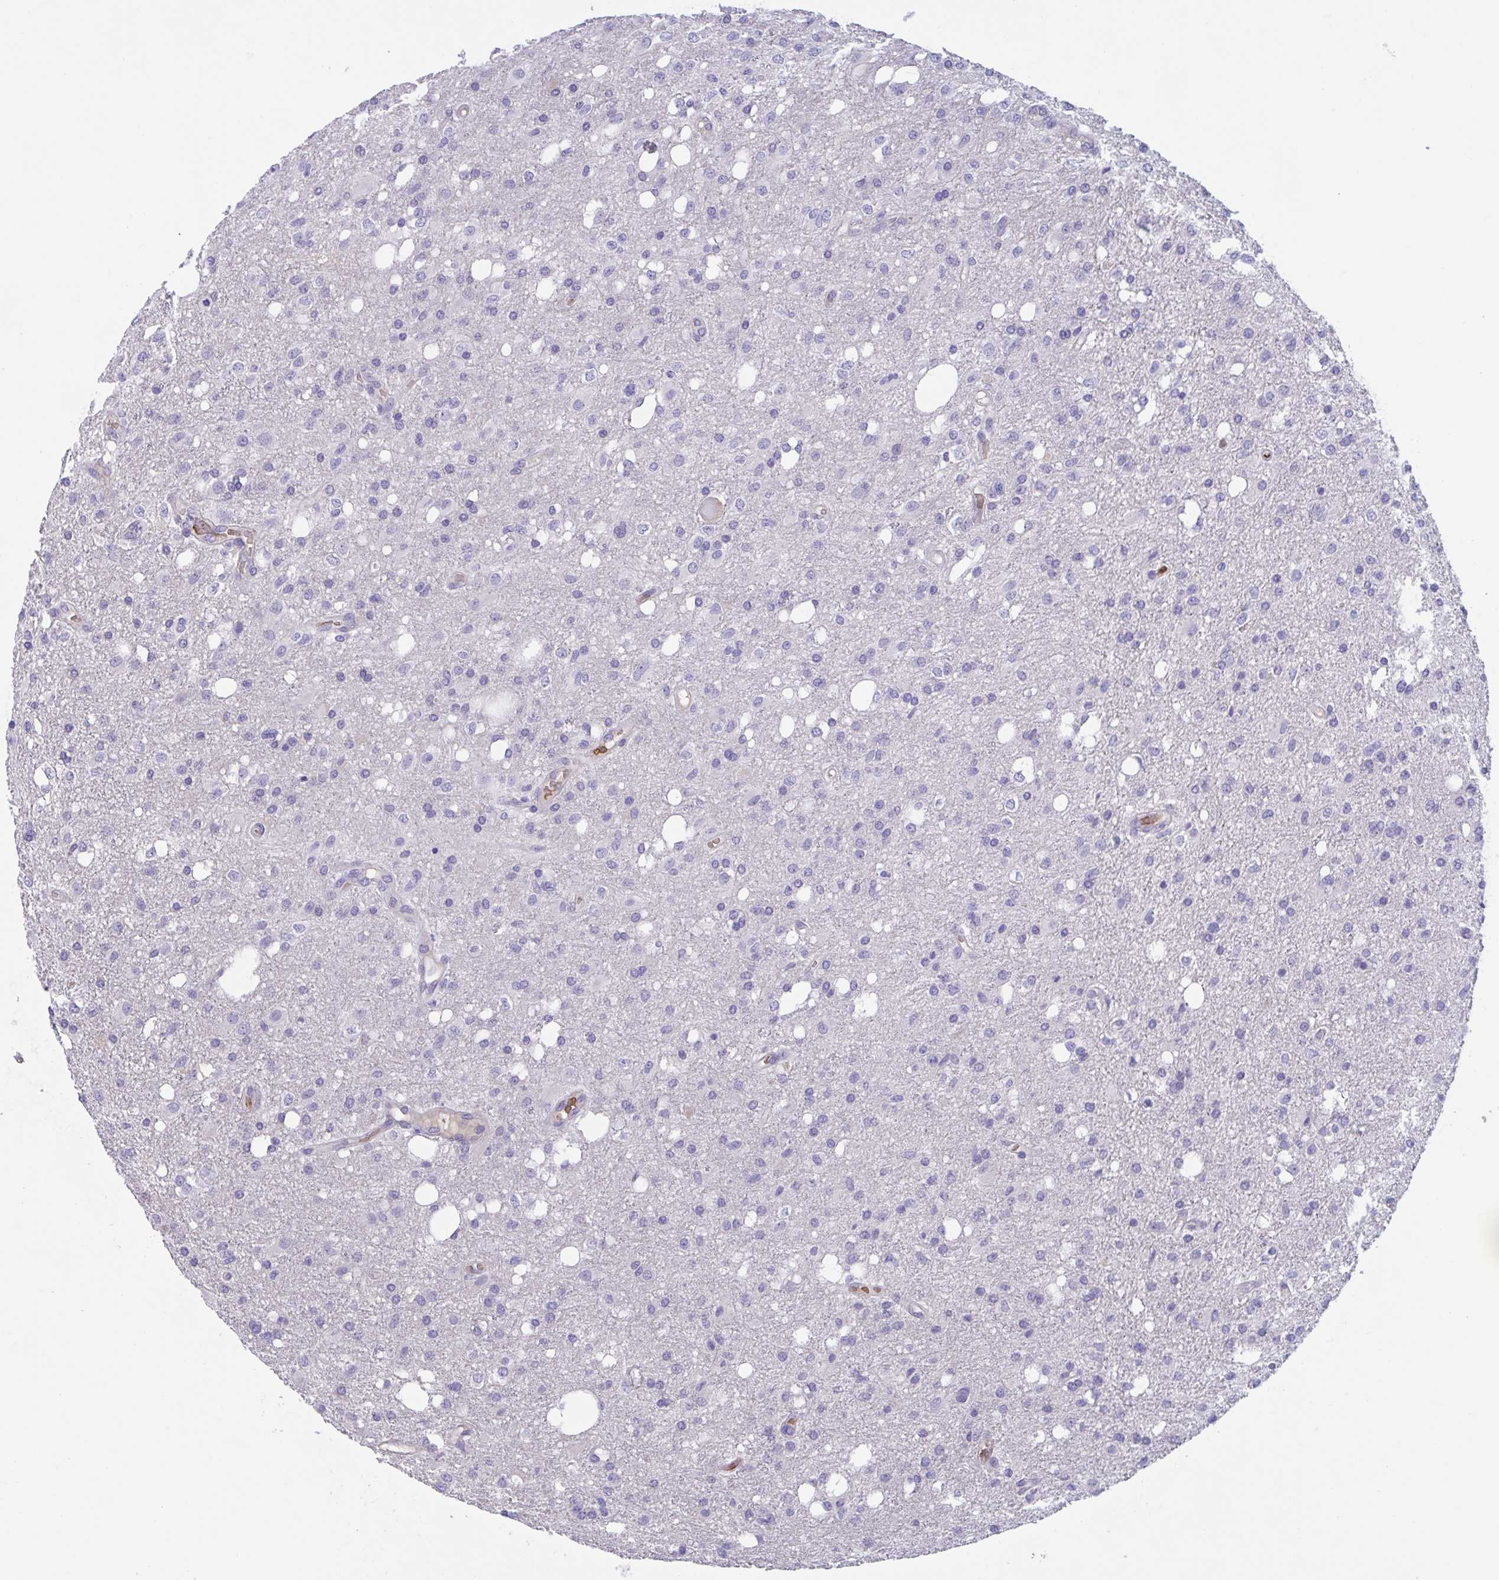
{"staining": {"intensity": "negative", "quantity": "none", "location": "none"}, "tissue": "glioma", "cell_type": "Tumor cells", "image_type": "cancer", "snomed": [{"axis": "morphology", "description": "Glioma, malignant, Low grade"}, {"axis": "topography", "description": "Brain"}], "caption": "Protein analysis of glioma shows no significant positivity in tumor cells.", "gene": "TTC30B", "patient": {"sex": "female", "age": 58}}